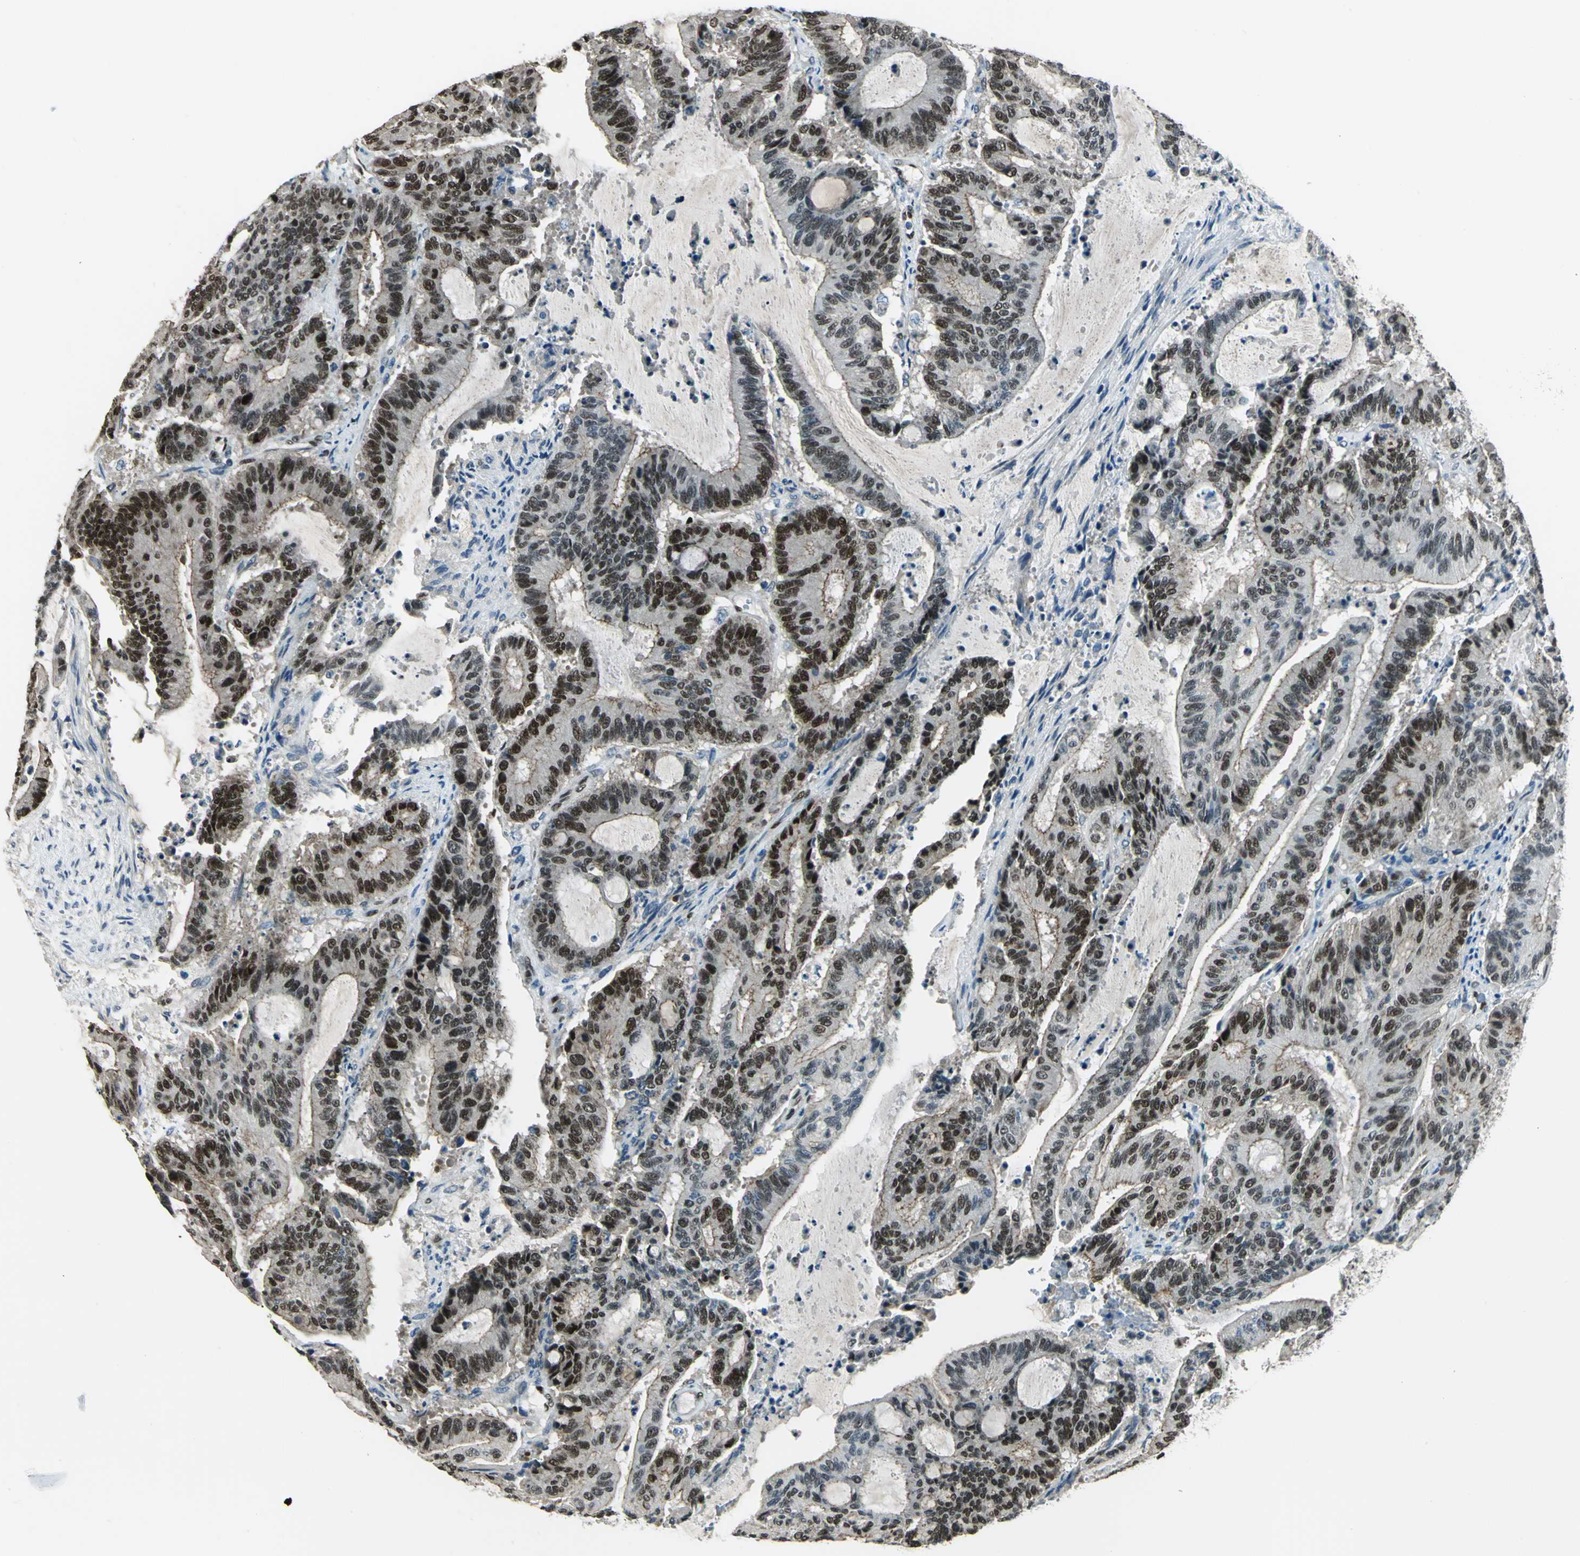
{"staining": {"intensity": "strong", "quantity": ">75%", "location": "cytoplasmic/membranous,nuclear"}, "tissue": "liver cancer", "cell_type": "Tumor cells", "image_type": "cancer", "snomed": [{"axis": "morphology", "description": "Cholangiocarcinoma"}, {"axis": "topography", "description": "Liver"}], "caption": "A high amount of strong cytoplasmic/membranous and nuclear expression is appreciated in approximately >75% of tumor cells in cholangiocarcinoma (liver) tissue.", "gene": "NFIA", "patient": {"sex": "female", "age": 73}}